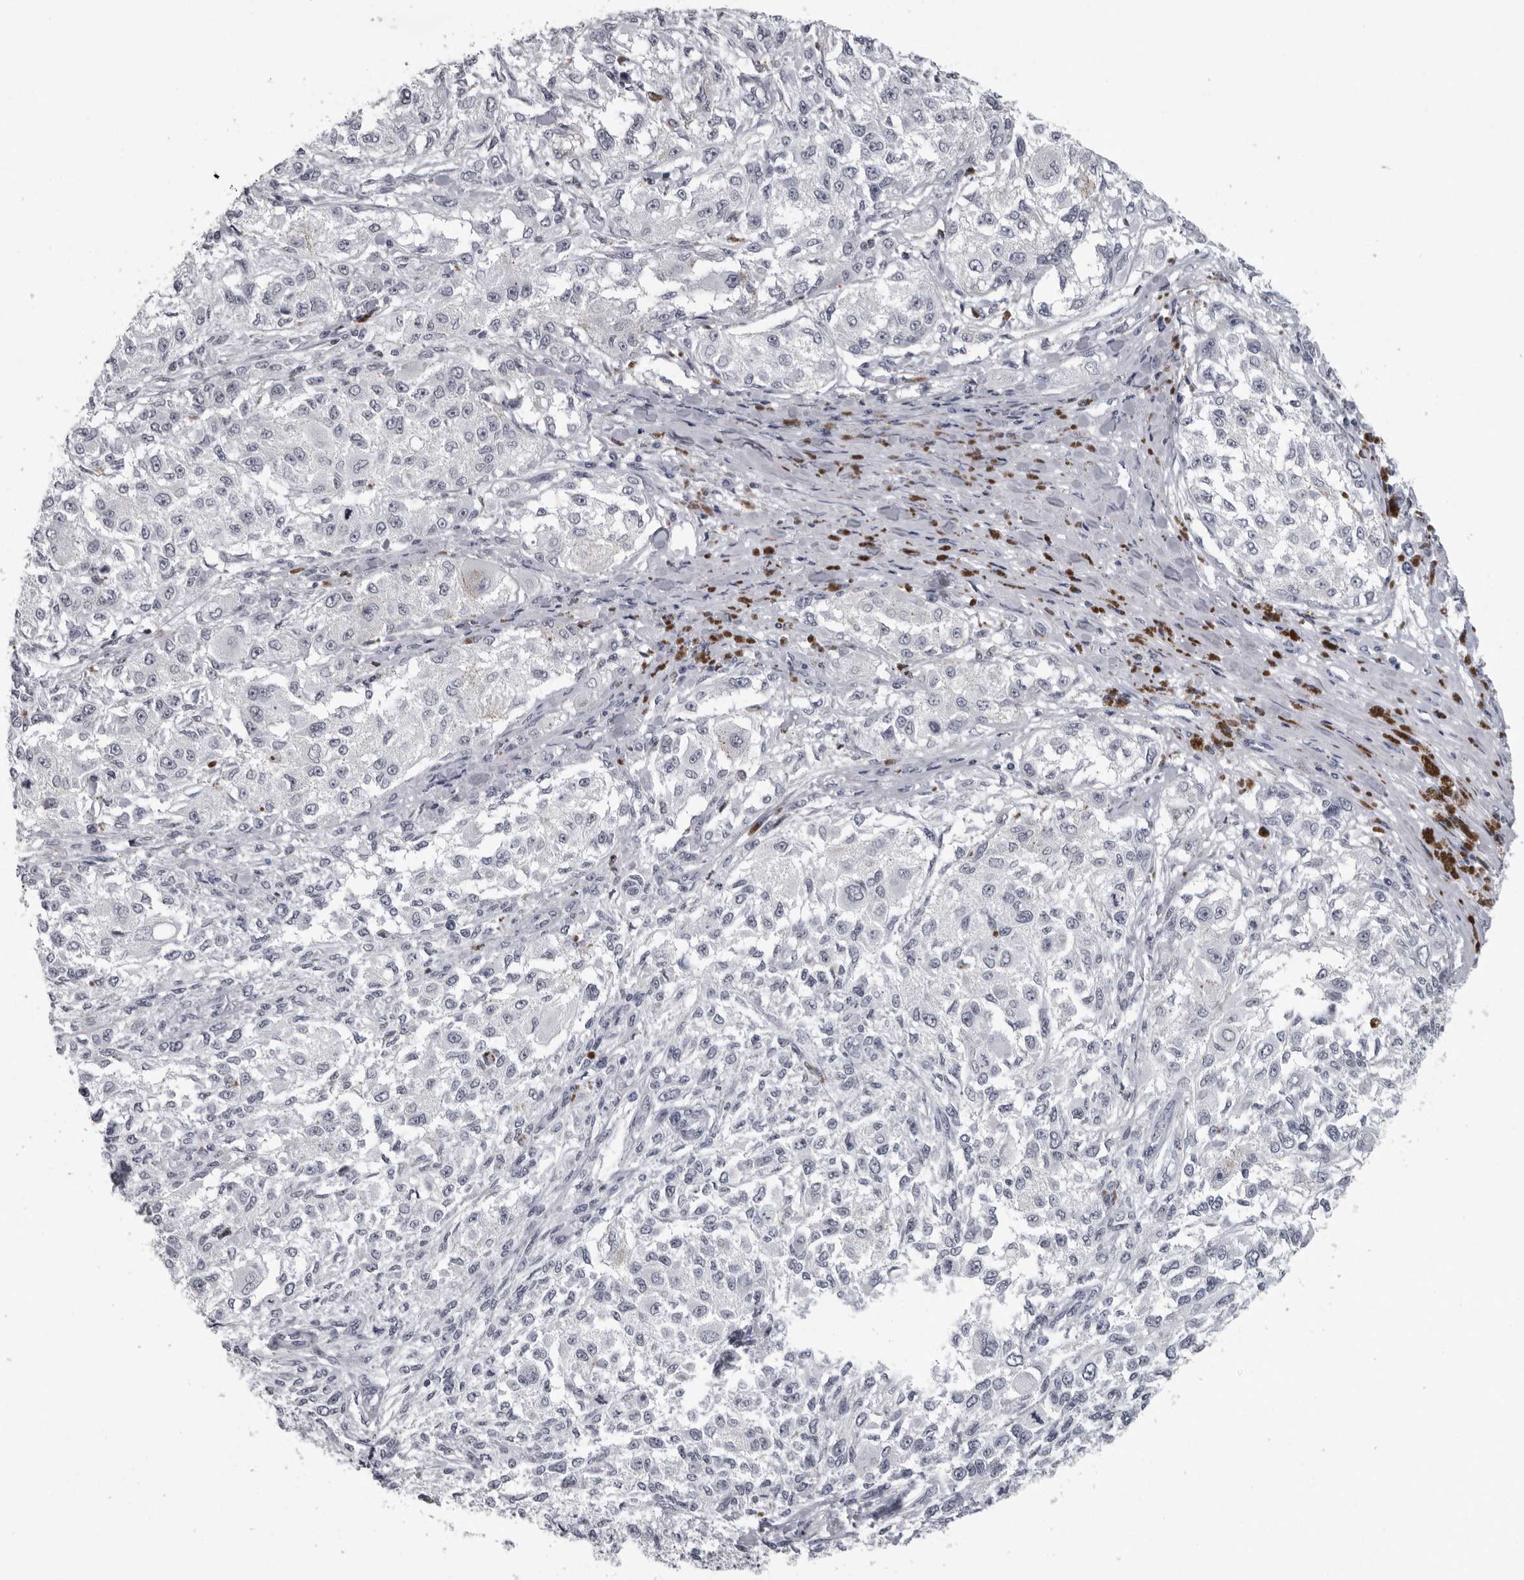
{"staining": {"intensity": "negative", "quantity": "none", "location": "none"}, "tissue": "melanoma", "cell_type": "Tumor cells", "image_type": "cancer", "snomed": [{"axis": "morphology", "description": "Necrosis, NOS"}, {"axis": "morphology", "description": "Malignant melanoma, NOS"}, {"axis": "topography", "description": "Skin"}], "caption": "Melanoma was stained to show a protein in brown. There is no significant staining in tumor cells.", "gene": "LZIC", "patient": {"sex": "female", "age": 87}}